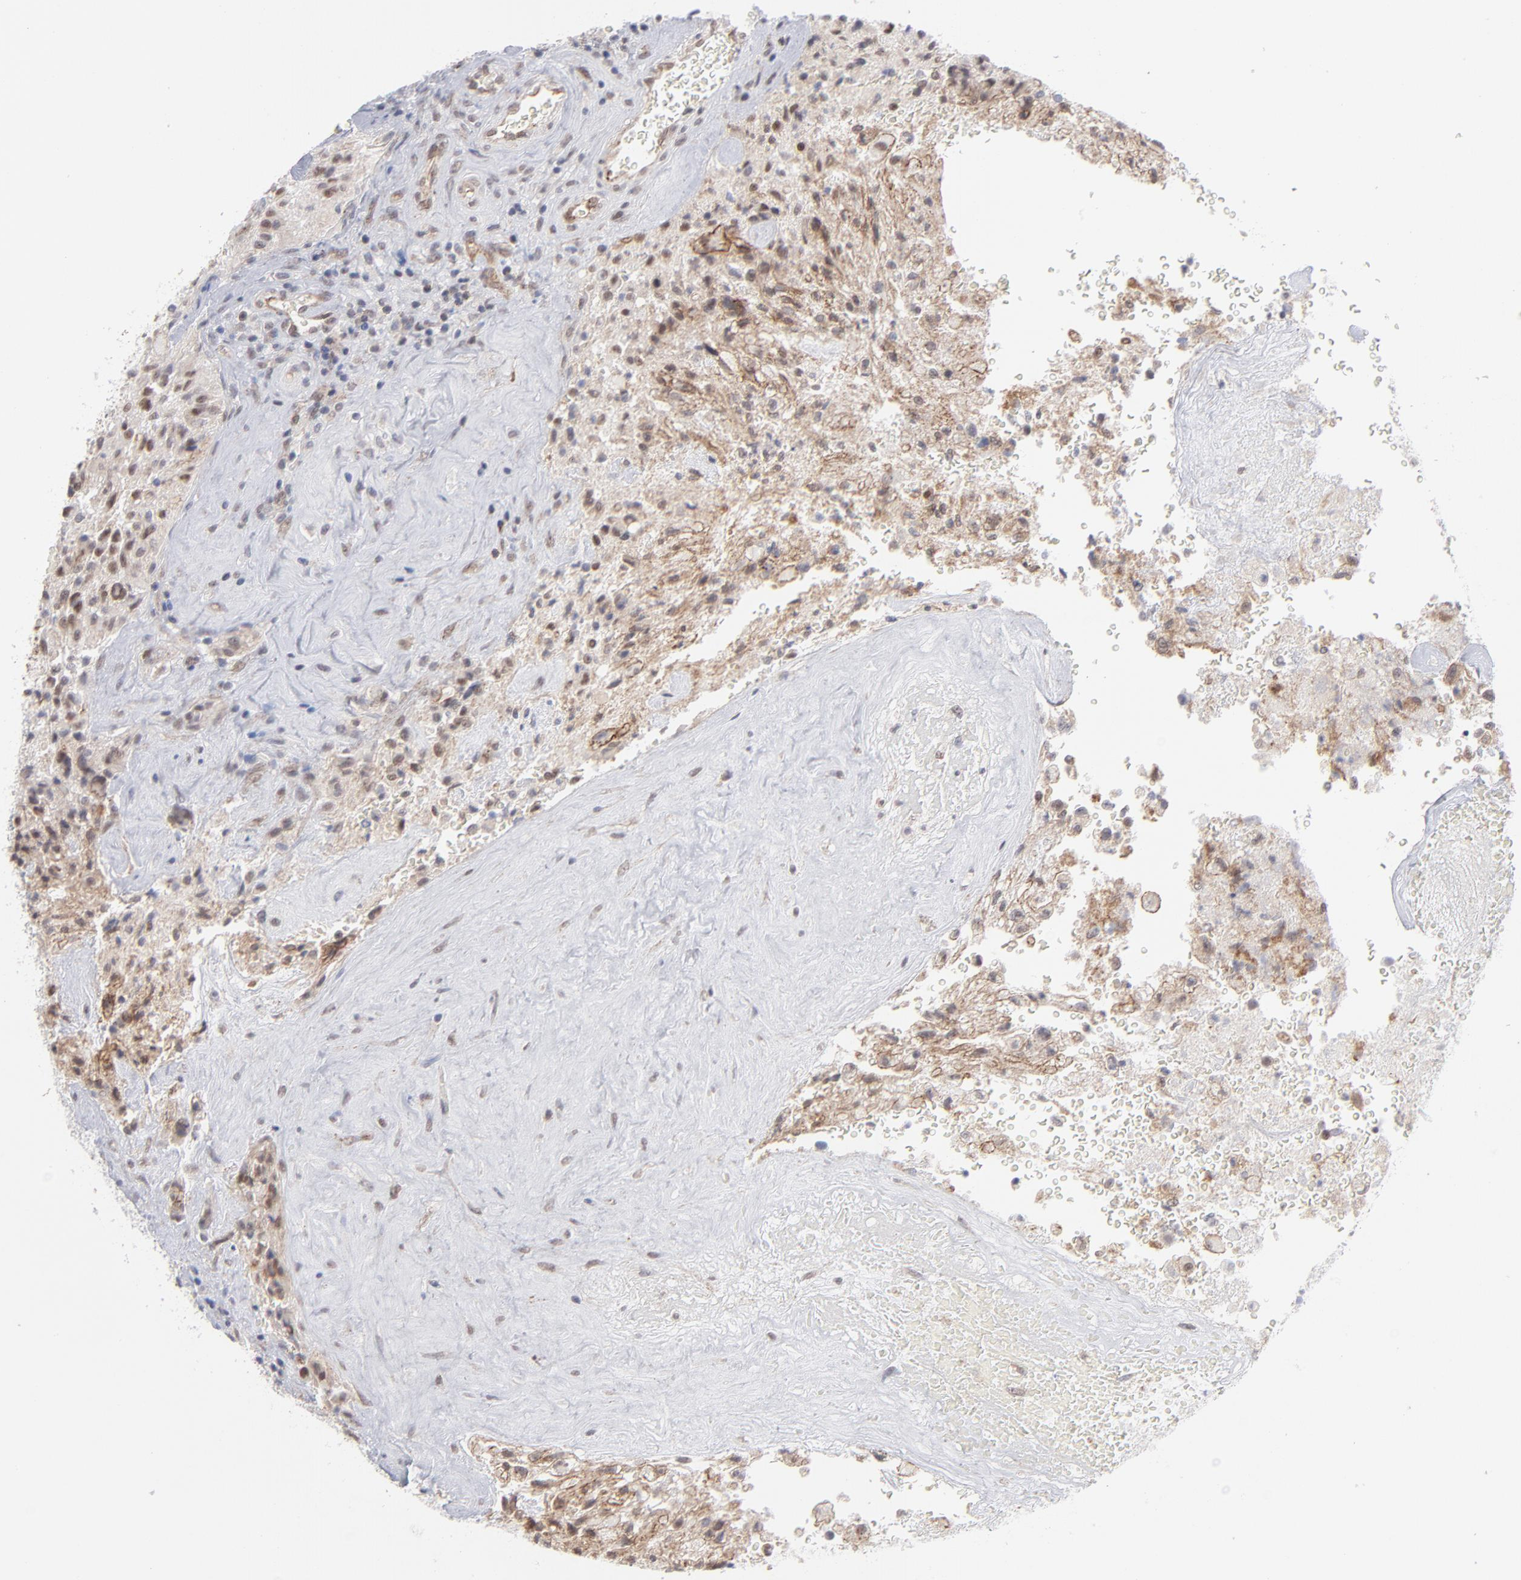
{"staining": {"intensity": "moderate", "quantity": ">75%", "location": "cytoplasmic/membranous,nuclear"}, "tissue": "glioma", "cell_type": "Tumor cells", "image_type": "cancer", "snomed": [{"axis": "morphology", "description": "Normal tissue, NOS"}, {"axis": "morphology", "description": "Glioma, malignant, High grade"}, {"axis": "topography", "description": "Cerebral cortex"}], "caption": "Malignant high-grade glioma tissue displays moderate cytoplasmic/membranous and nuclear expression in about >75% of tumor cells", "gene": "NBN", "patient": {"sex": "male", "age": 56}}